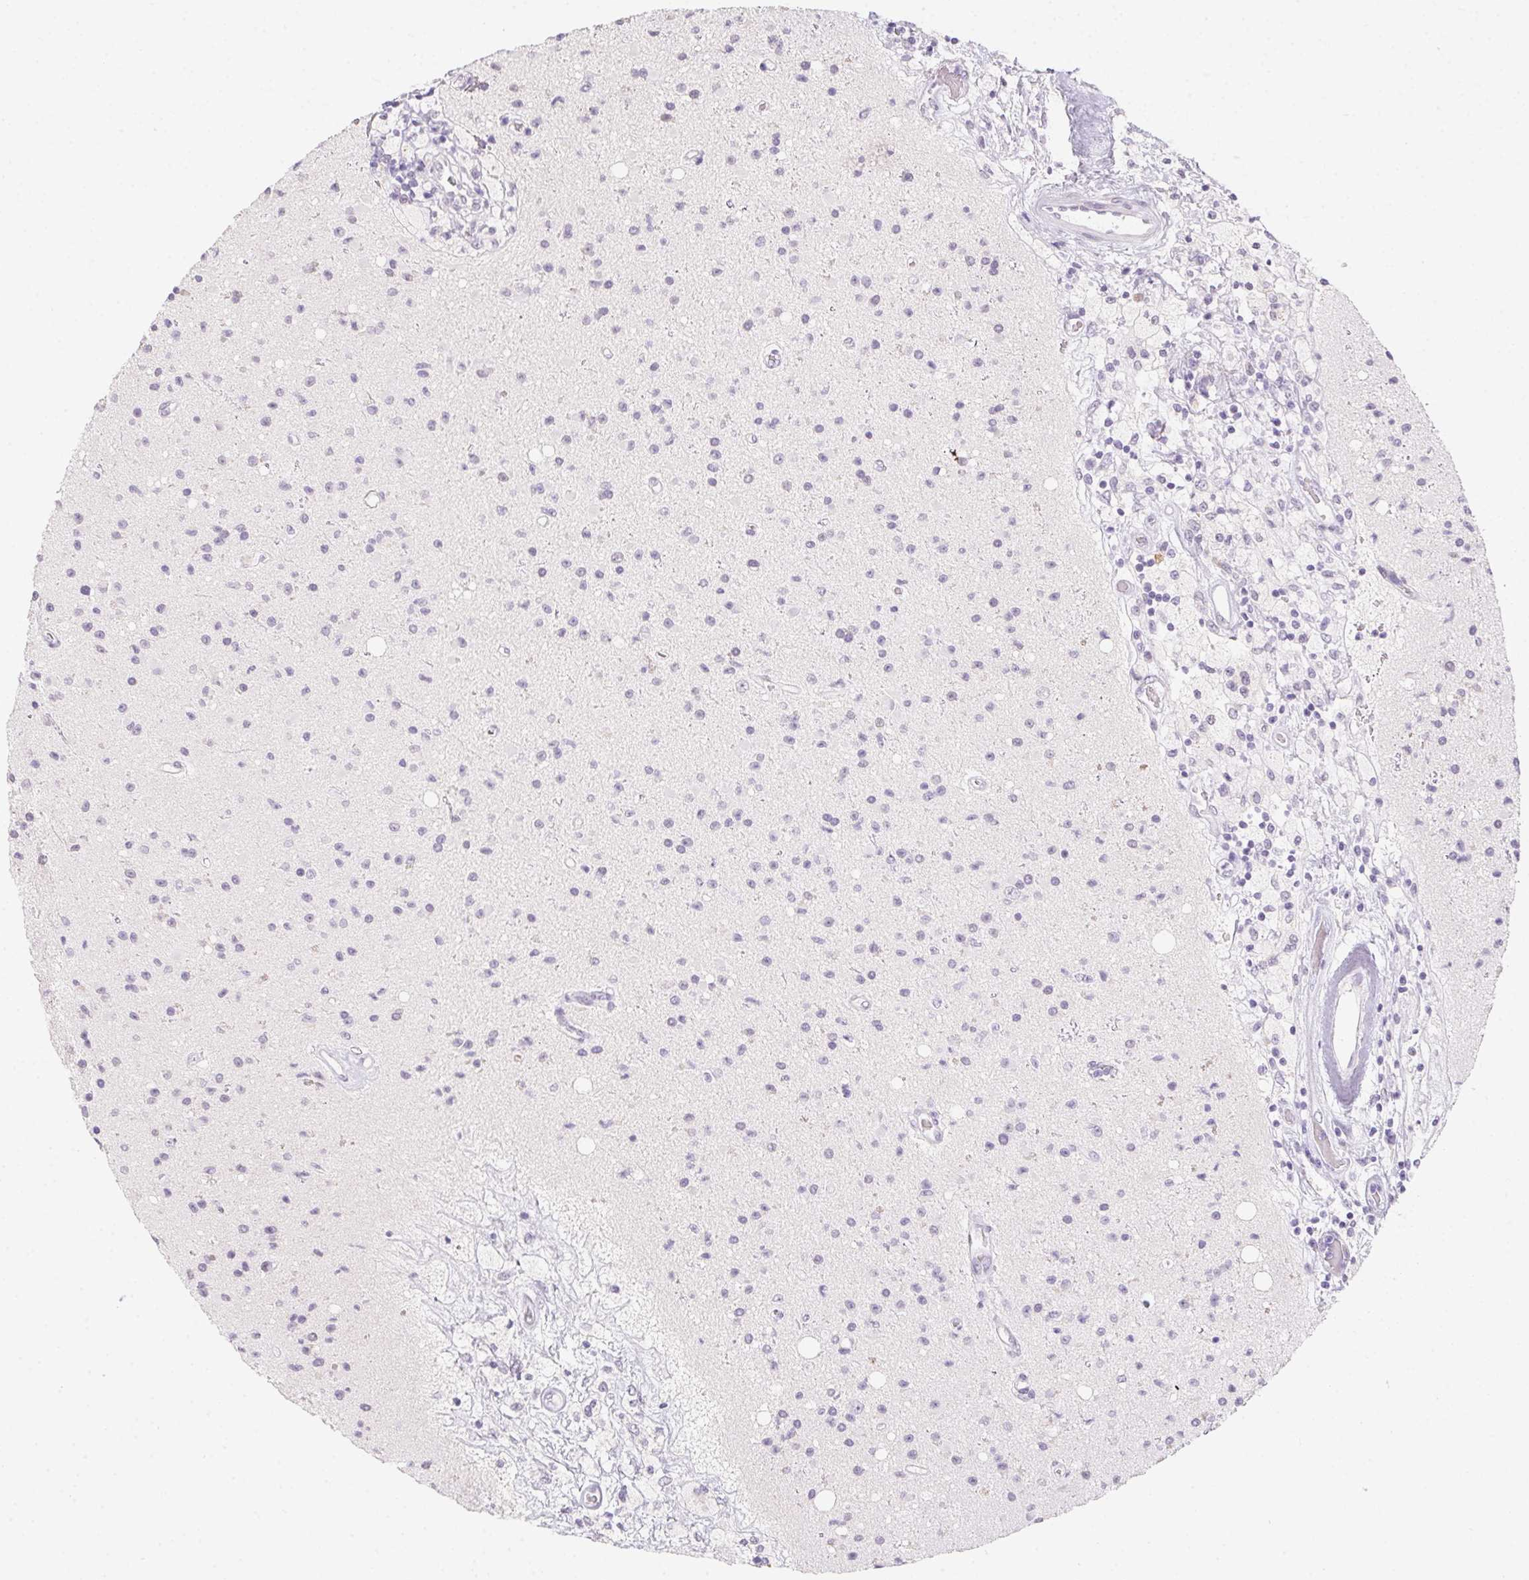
{"staining": {"intensity": "negative", "quantity": "none", "location": "none"}, "tissue": "glioma", "cell_type": "Tumor cells", "image_type": "cancer", "snomed": [{"axis": "morphology", "description": "Glioma, malignant, High grade"}, {"axis": "topography", "description": "Brain"}], "caption": "High power microscopy histopathology image of an immunohistochemistry (IHC) histopathology image of glioma, revealing no significant expression in tumor cells.", "gene": "MORC1", "patient": {"sex": "male", "age": 36}}